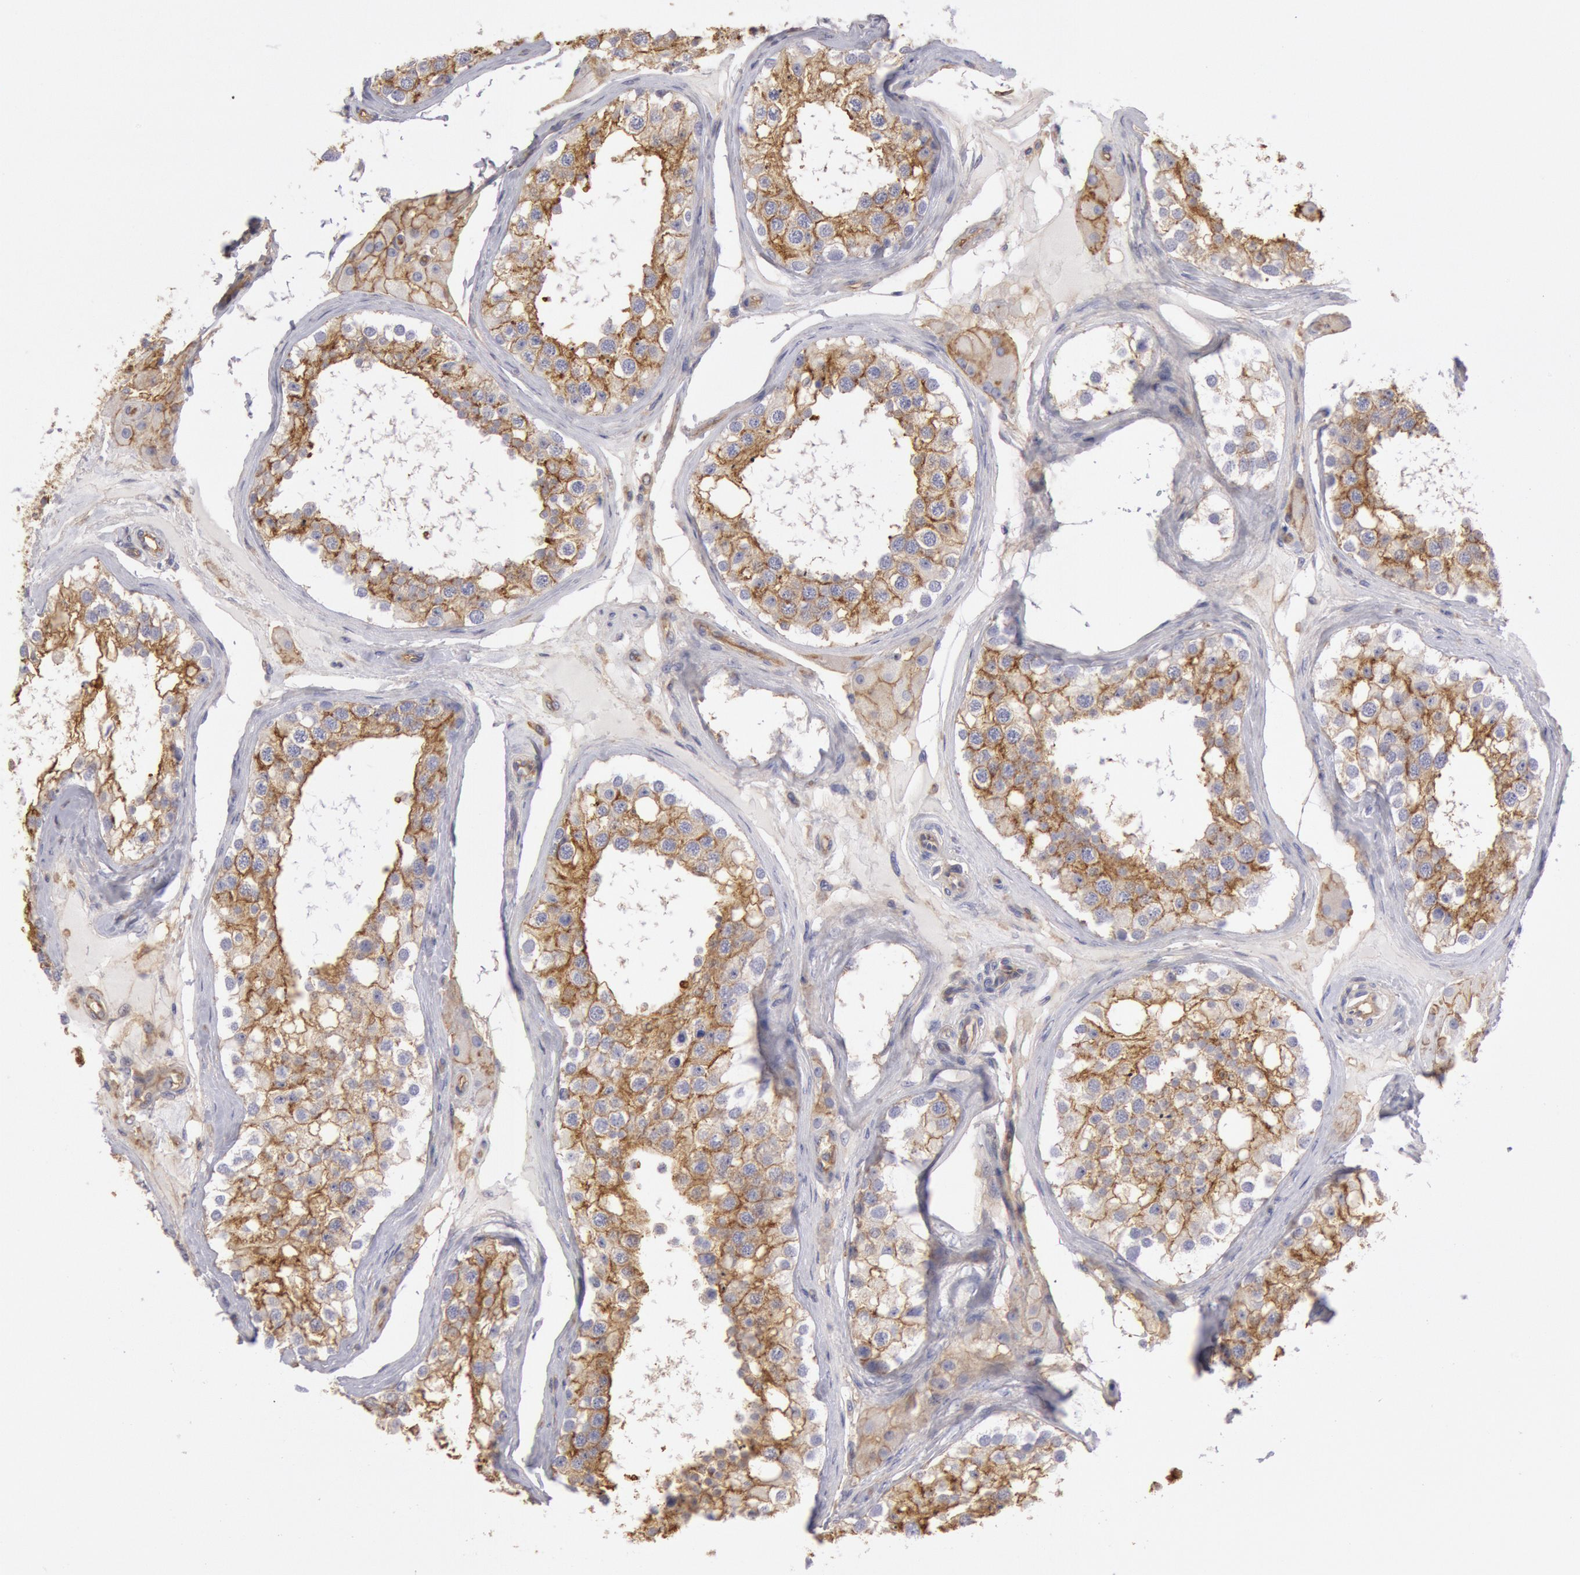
{"staining": {"intensity": "moderate", "quantity": ">75%", "location": "cytoplasmic/membranous"}, "tissue": "testis", "cell_type": "Cells in seminiferous ducts", "image_type": "normal", "snomed": [{"axis": "morphology", "description": "Normal tissue, NOS"}, {"axis": "topography", "description": "Testis"}], "caption": "A brown stain highlights moderate cytoplasmic/membranous staining of a protein in cells in seminiferous ducts of normal human testis.", "gene": "SNAP23", "patient": {"sex": "male", "age": 68}}